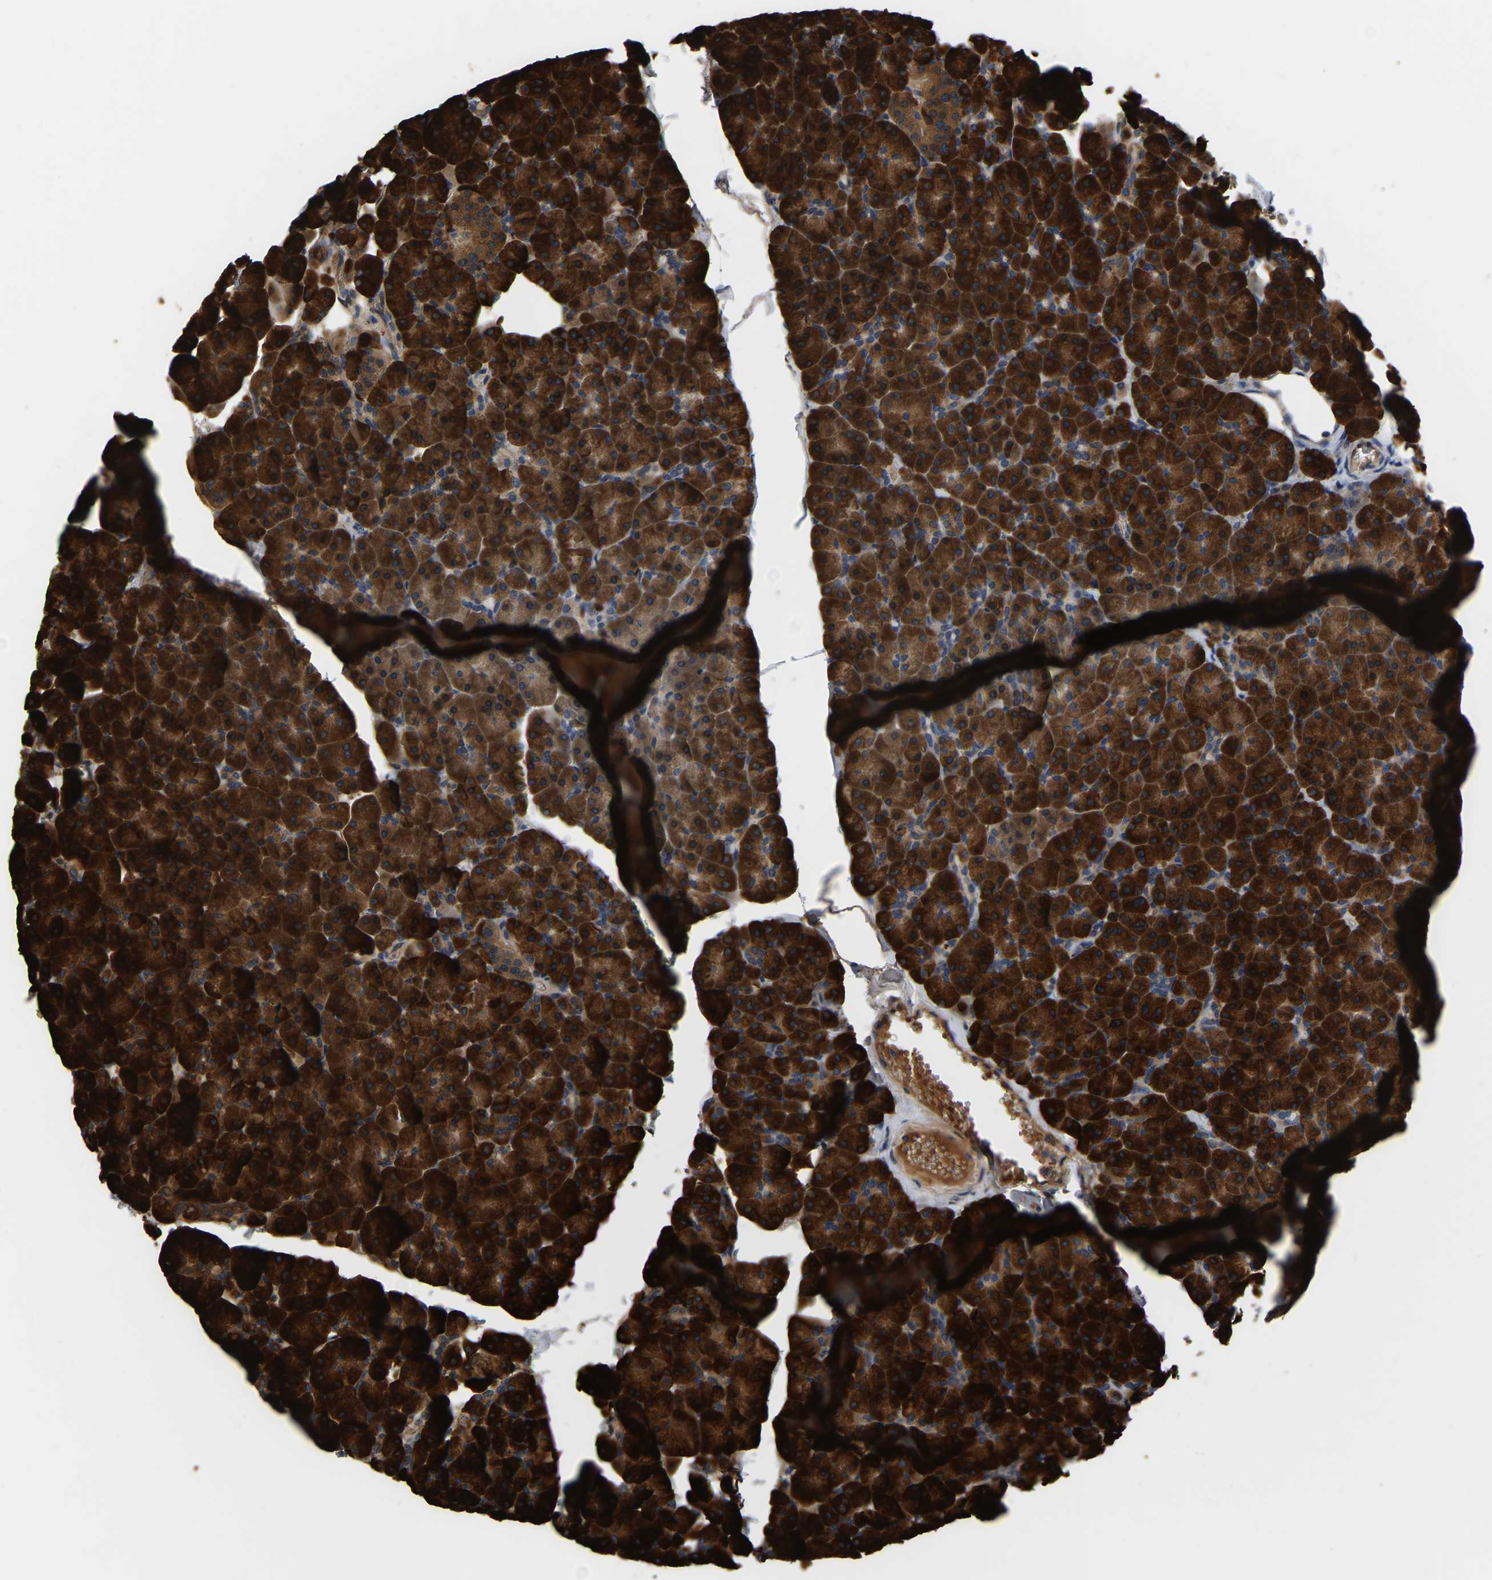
{"staining": {"intensity": "strong", "quantity": ">75%", "location": "cytoplasmic/membranous"}, "tissue": "pancreas", "cell_type": "Exocrine glandular cells", "image_type": "normal", "snomed": [{"axis": "morphology", "description": "Normal tissue, NOS"}, {"axis": "topography", "description": "Pancreas"}], "caption": "Exocrine glandular cells display high levels of strong cytoplasmic/membranous staining in approximately >75% of cells in unremarkable human pancreas.", "gene": "GARS1", "patient": {"sex": "male", "age": 35}}